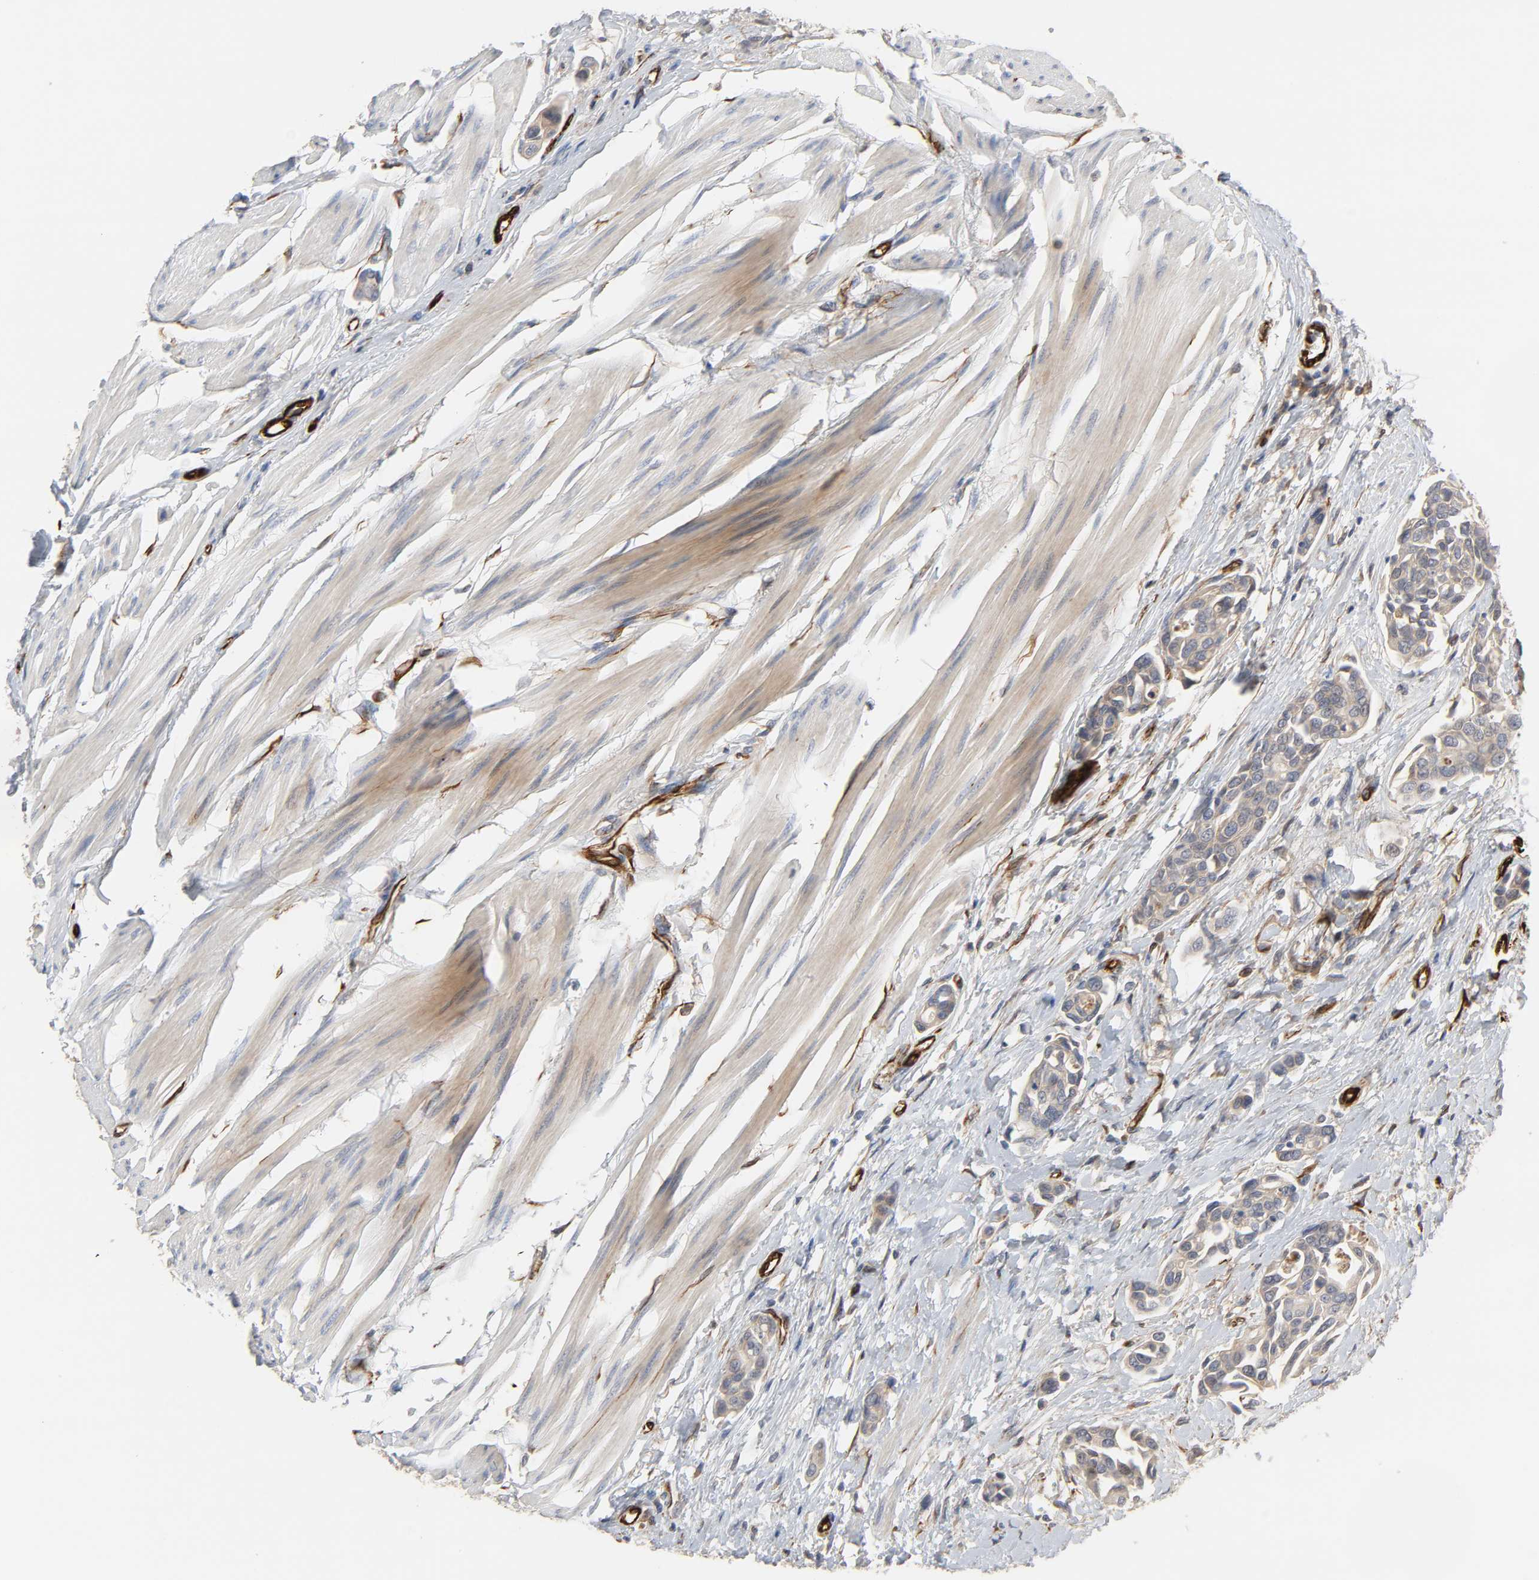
{"staining": {"intensity": "moderate", "quantity": ">75%", "location": "cytoplasmic/membranous"}, "tissue": "urothelial cancer", "cell_type": "Tumor cells", "image_type": "cancer", "snomed": [{"axis": "morphology", "description": "Urothelial carcinoma, High grade"}, {"axis": "topography", "description": "Urinary bladder"}], "caption": "Protein positivity by immunohistochemistry (IHC) reveals moderate cytoplasmic/membranous expression in about >75% of tumor cells in urothelial cancer.", "gene": "FAM118A", "patient": {"sex": "male", "age": 78}}